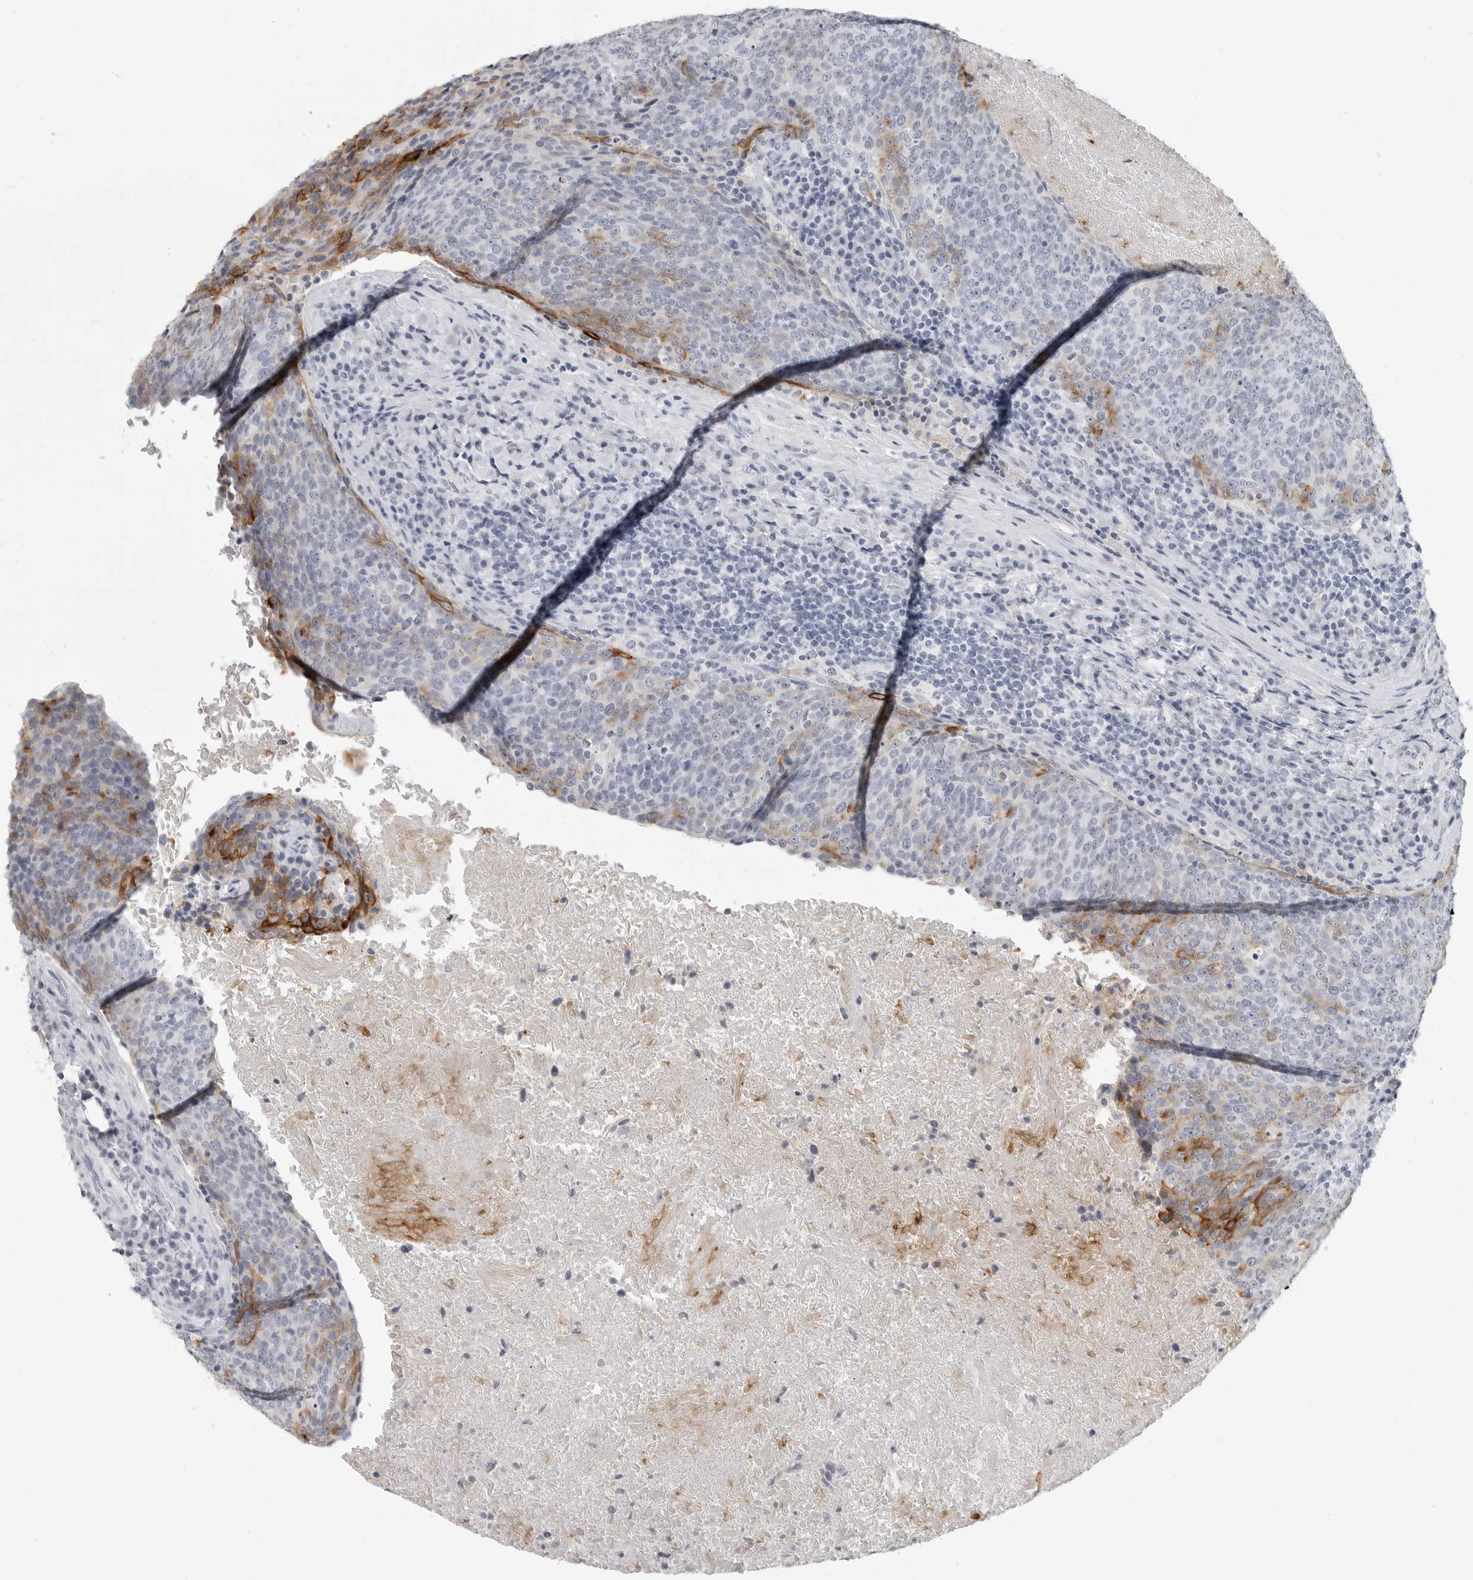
{"staining": {"intensity": "strong", "quantity": "<25%", "location": "cytoplasmic/membranous"}, "tissue": "head and neck cancer", "cell_type": "Tumor cells", "image_type": "cancer", "snomed": [{"axis": "morphology", "description": "Squamous cell carcinoma, NOS"}, {"axis": "morphology", "description": "Squamous cell carcinoma, metastatic, NOS"}, {"axis": "topography", "description": "Lymph node"}, {"axis": "topography", "description": "Head-Neck"}], "caption": "DAB (3,3'-diaminobenzidine) immunohistochemical staining of human head and neck metastatic squamous cell carcinoma demonstrates strong cytoplasmic/membranous protein staining in about <25% of tumor cells. The staining was performed using DAB to visualize the protein expression in brown, while the nuclei were stained in blue with hematoxylin (Magnification: 20x).", "gene": "LY6D", "patient": {"sex": "male", "age": 62}}